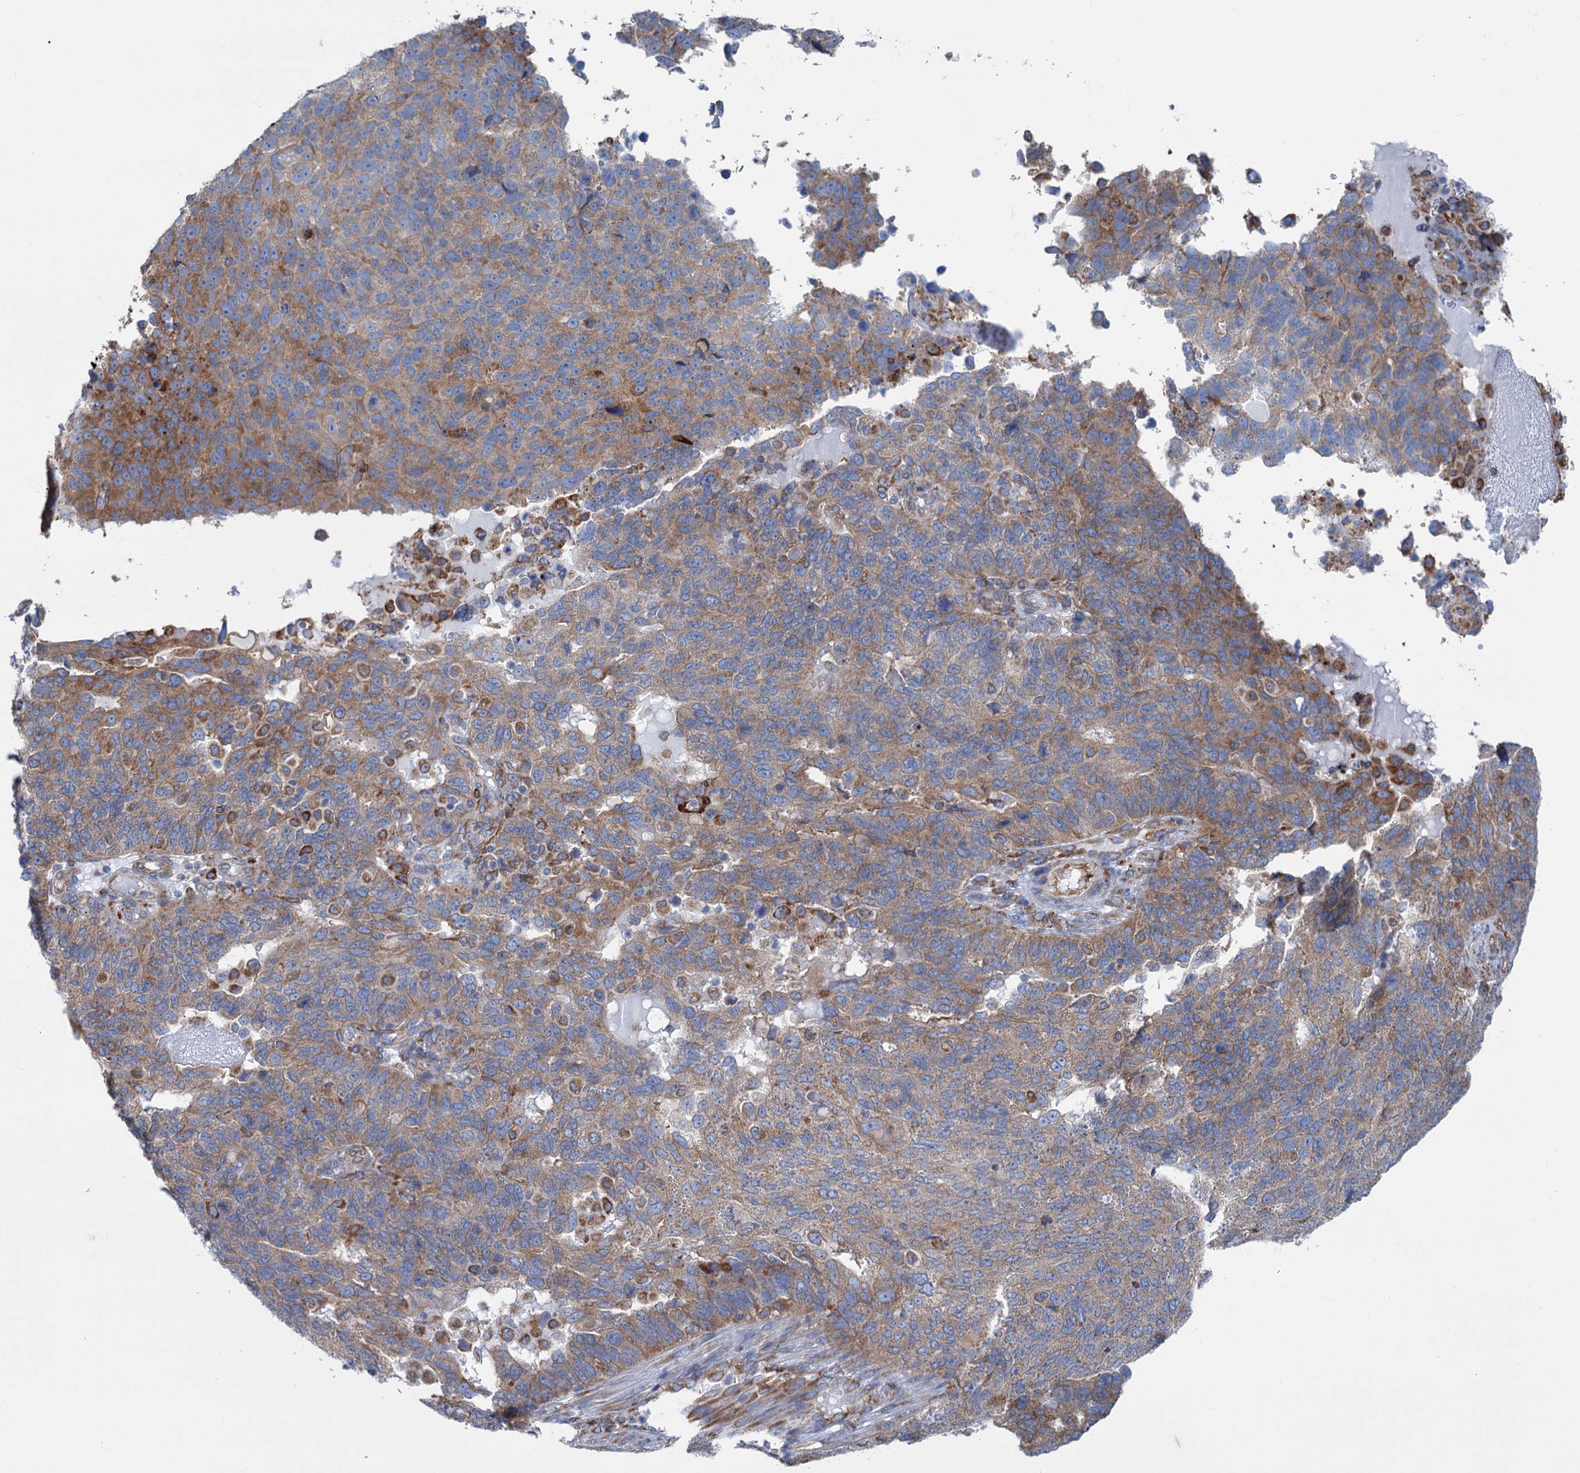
{"staining": {"intensity": "moderate", "quantity": ">75%", "location": "cytoplasmic/membranous"}, "tissue": "endometrial cancer", "cell_type": "Tumor cells", "image_type": "cancer", "snomed": [{"axis": "morphology", "description": "Adenocarcinoma, NOS"}, {"axis": "topography", "description": "Endometrium"}], "caption": "Human endometrial cancer stained for a protein (brown) shows moderate cytoplasmic/membranous positive staining in about >75% of tumor cells.", "gene": "SHE", "patient": {"sex": "female", "age": 66}}